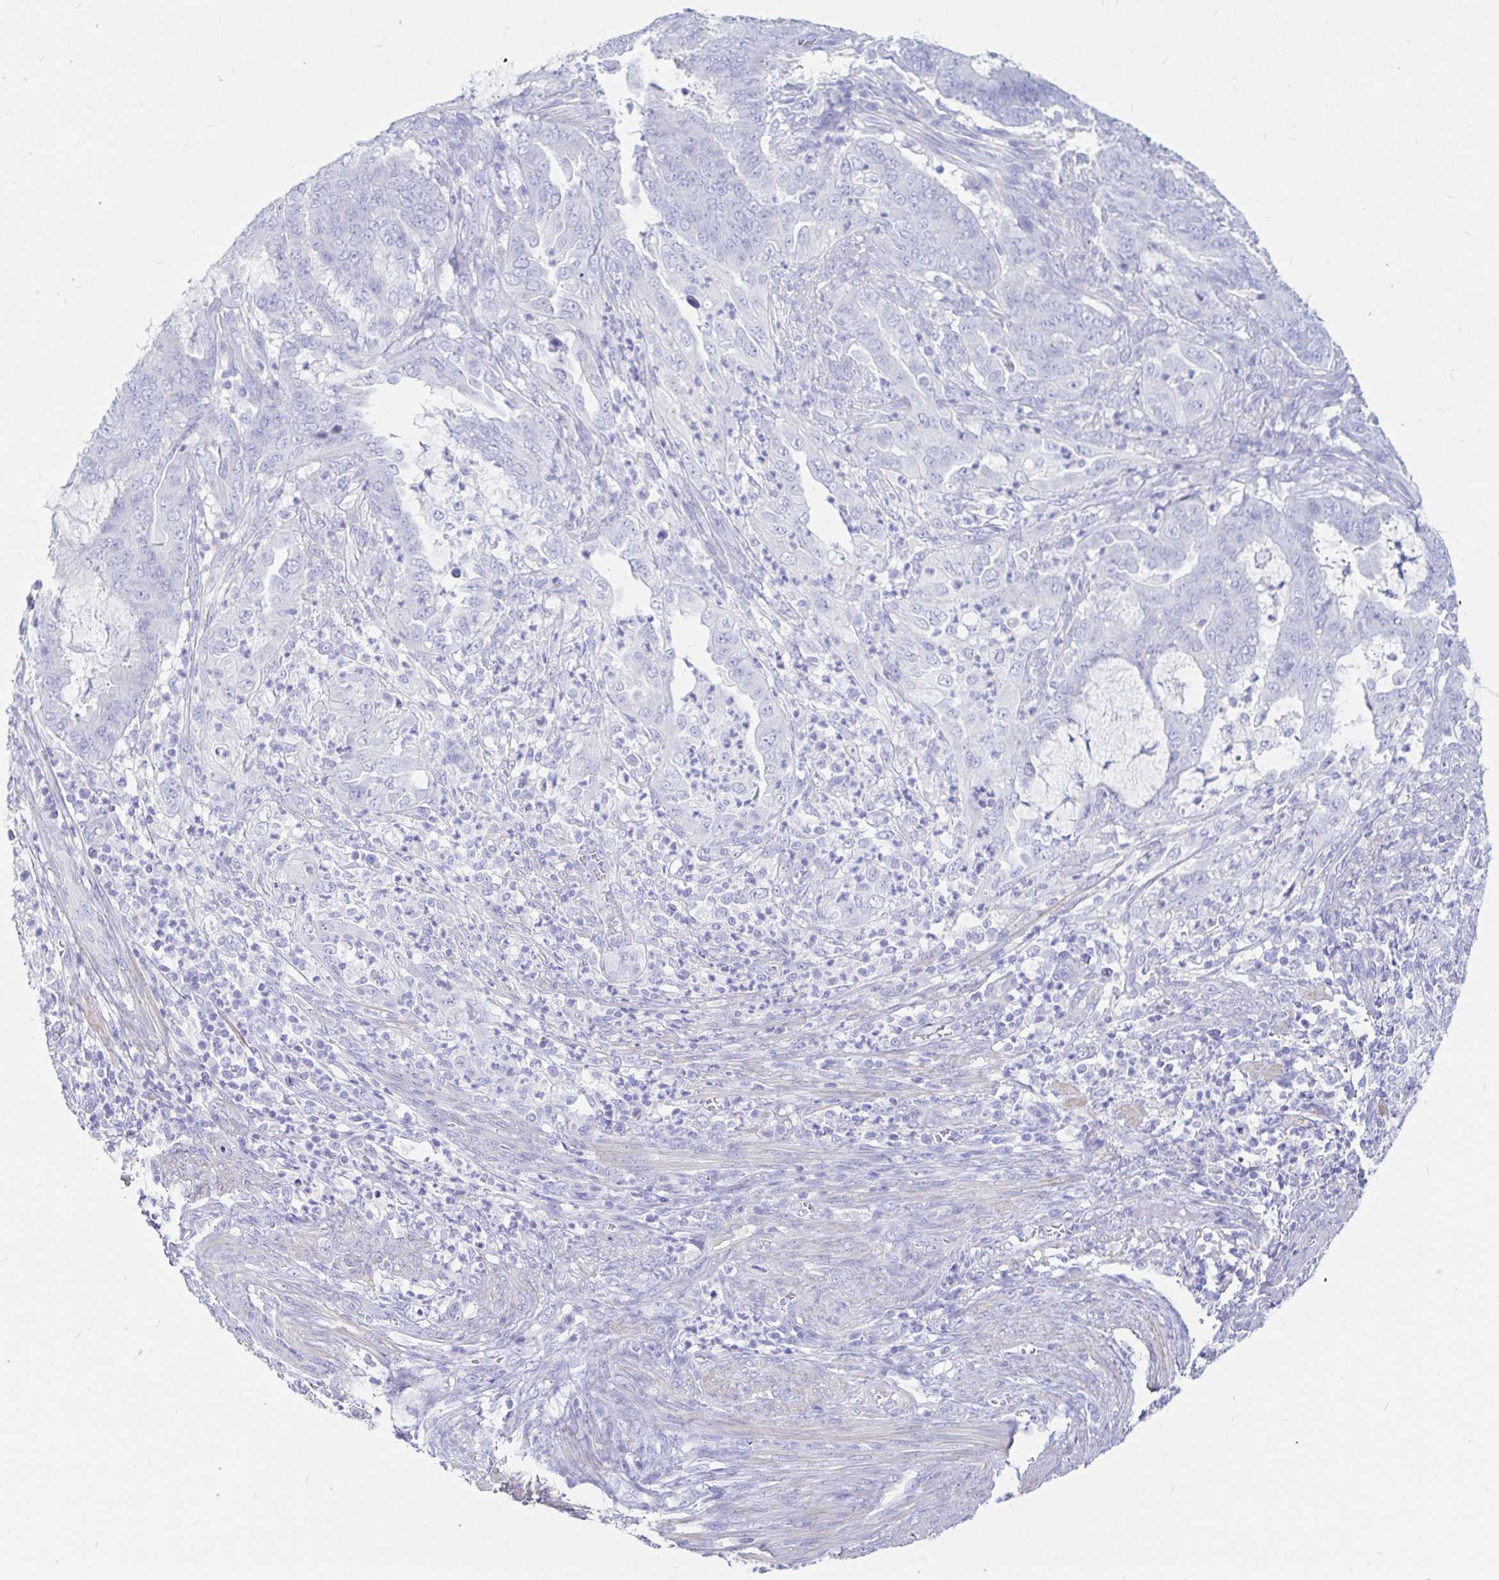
{"staining": {"intensity": "negative", "quantity": "none", "location": "none"}, "tissue": "endometrial cancer", "cell_type": "Tumor cells", "image_type": "cancer", "snomed": [{"axis": "morphology", "description": "Adenocarcinoma, NOS"}, {"axis": "topography", "description": "Endometrium"}], "caption": "Immunohistochemical staining of adenocarcinoma (endometrial) shows no significant positivity in tumor cells.", "gene": "PPP1R1B", "patient": {"sex": "female", "age": 51}}